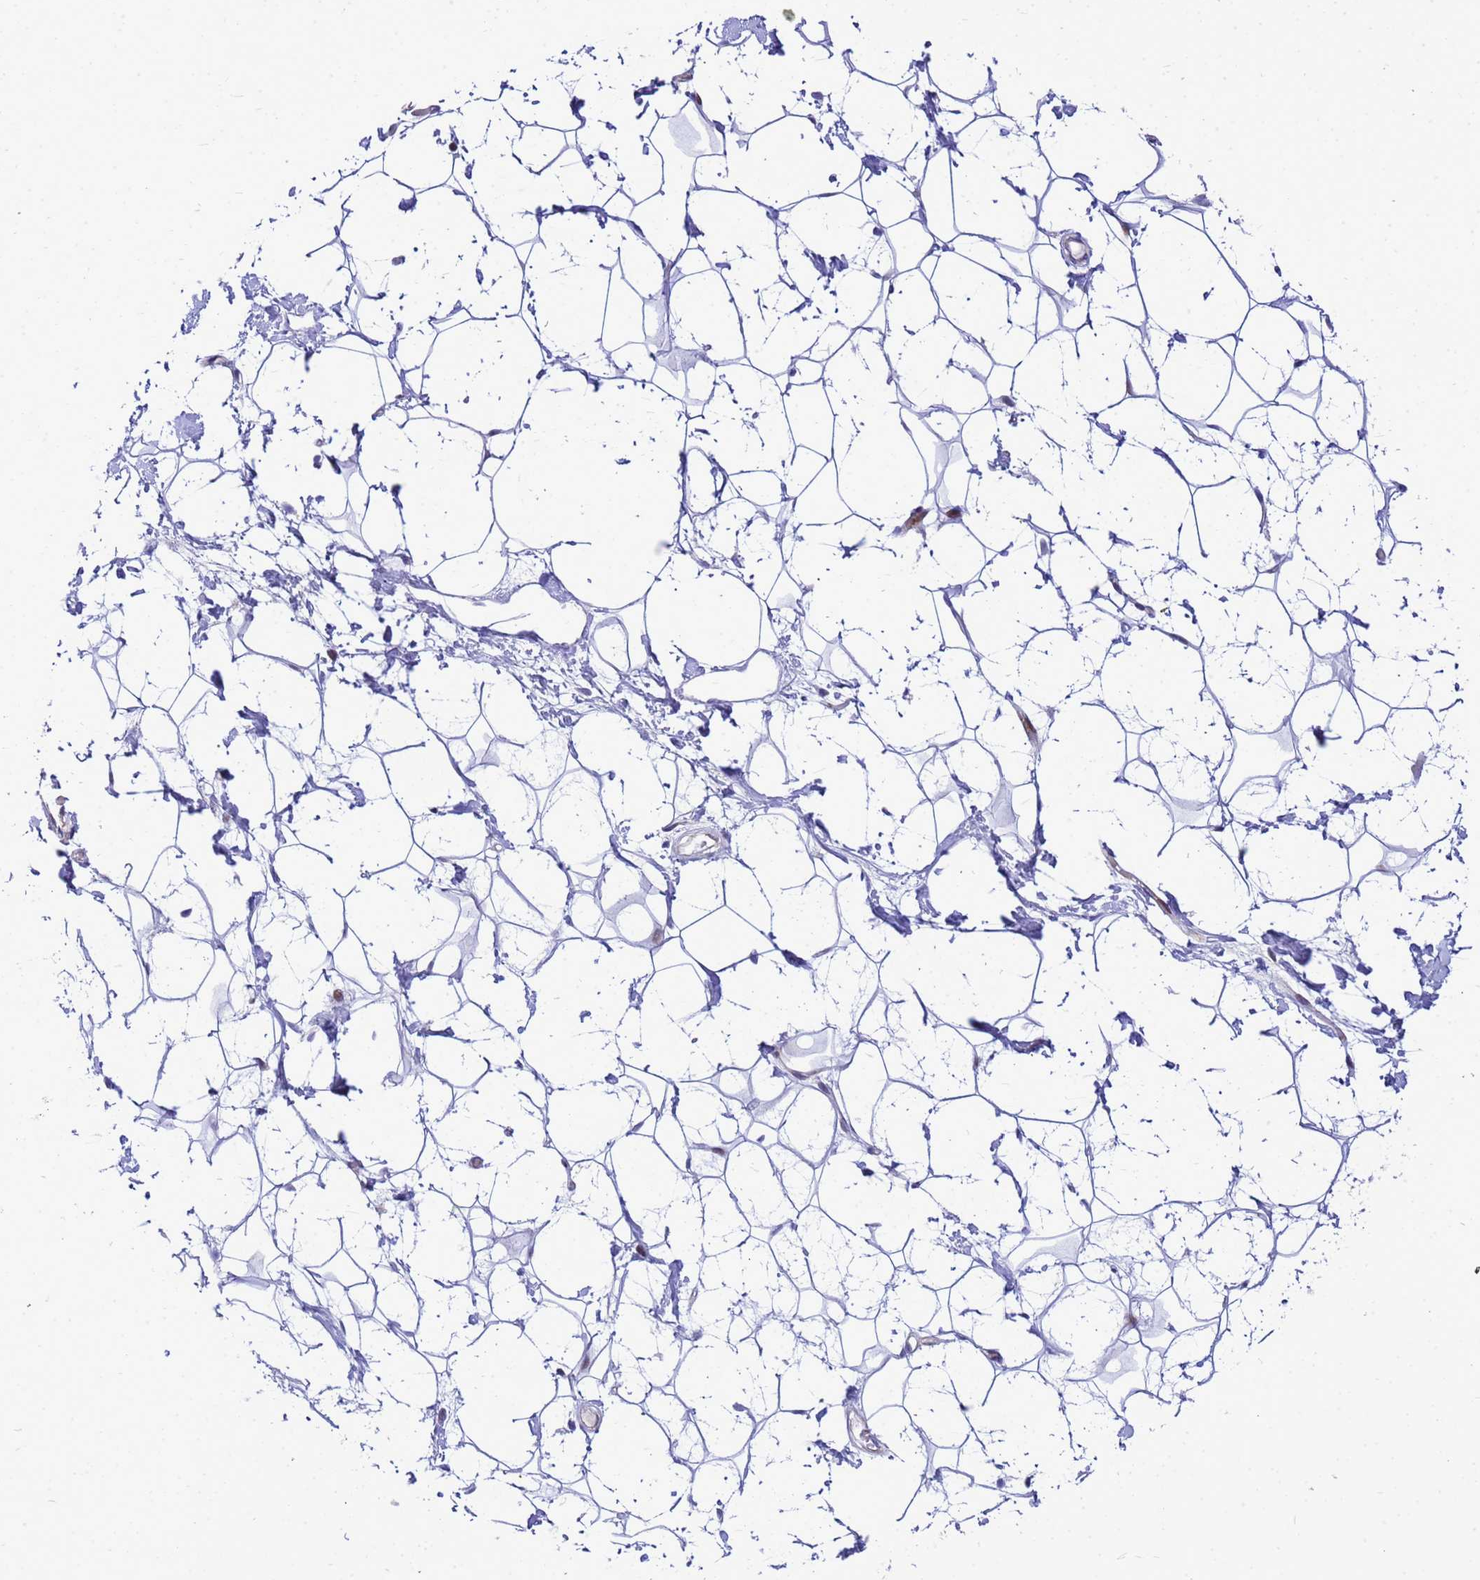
{"staining": {"intensity": "negative", "quantity": "none", "location": "none"}, "tissue": "adipose tissue", "cell_type": "Adipocytes", "image_type": "normal", "snomed": [{"axis": "morphology", "description": "Normal tissue, NOS"}, {"axis": "topography", "description": "Breast"}], "caption": "Adipose tissue stained for a protein using IHC demonstrates no expression adipocytes.", "gene": "ADAMTS7", "patient": {"sex": "female", "age": 26}}